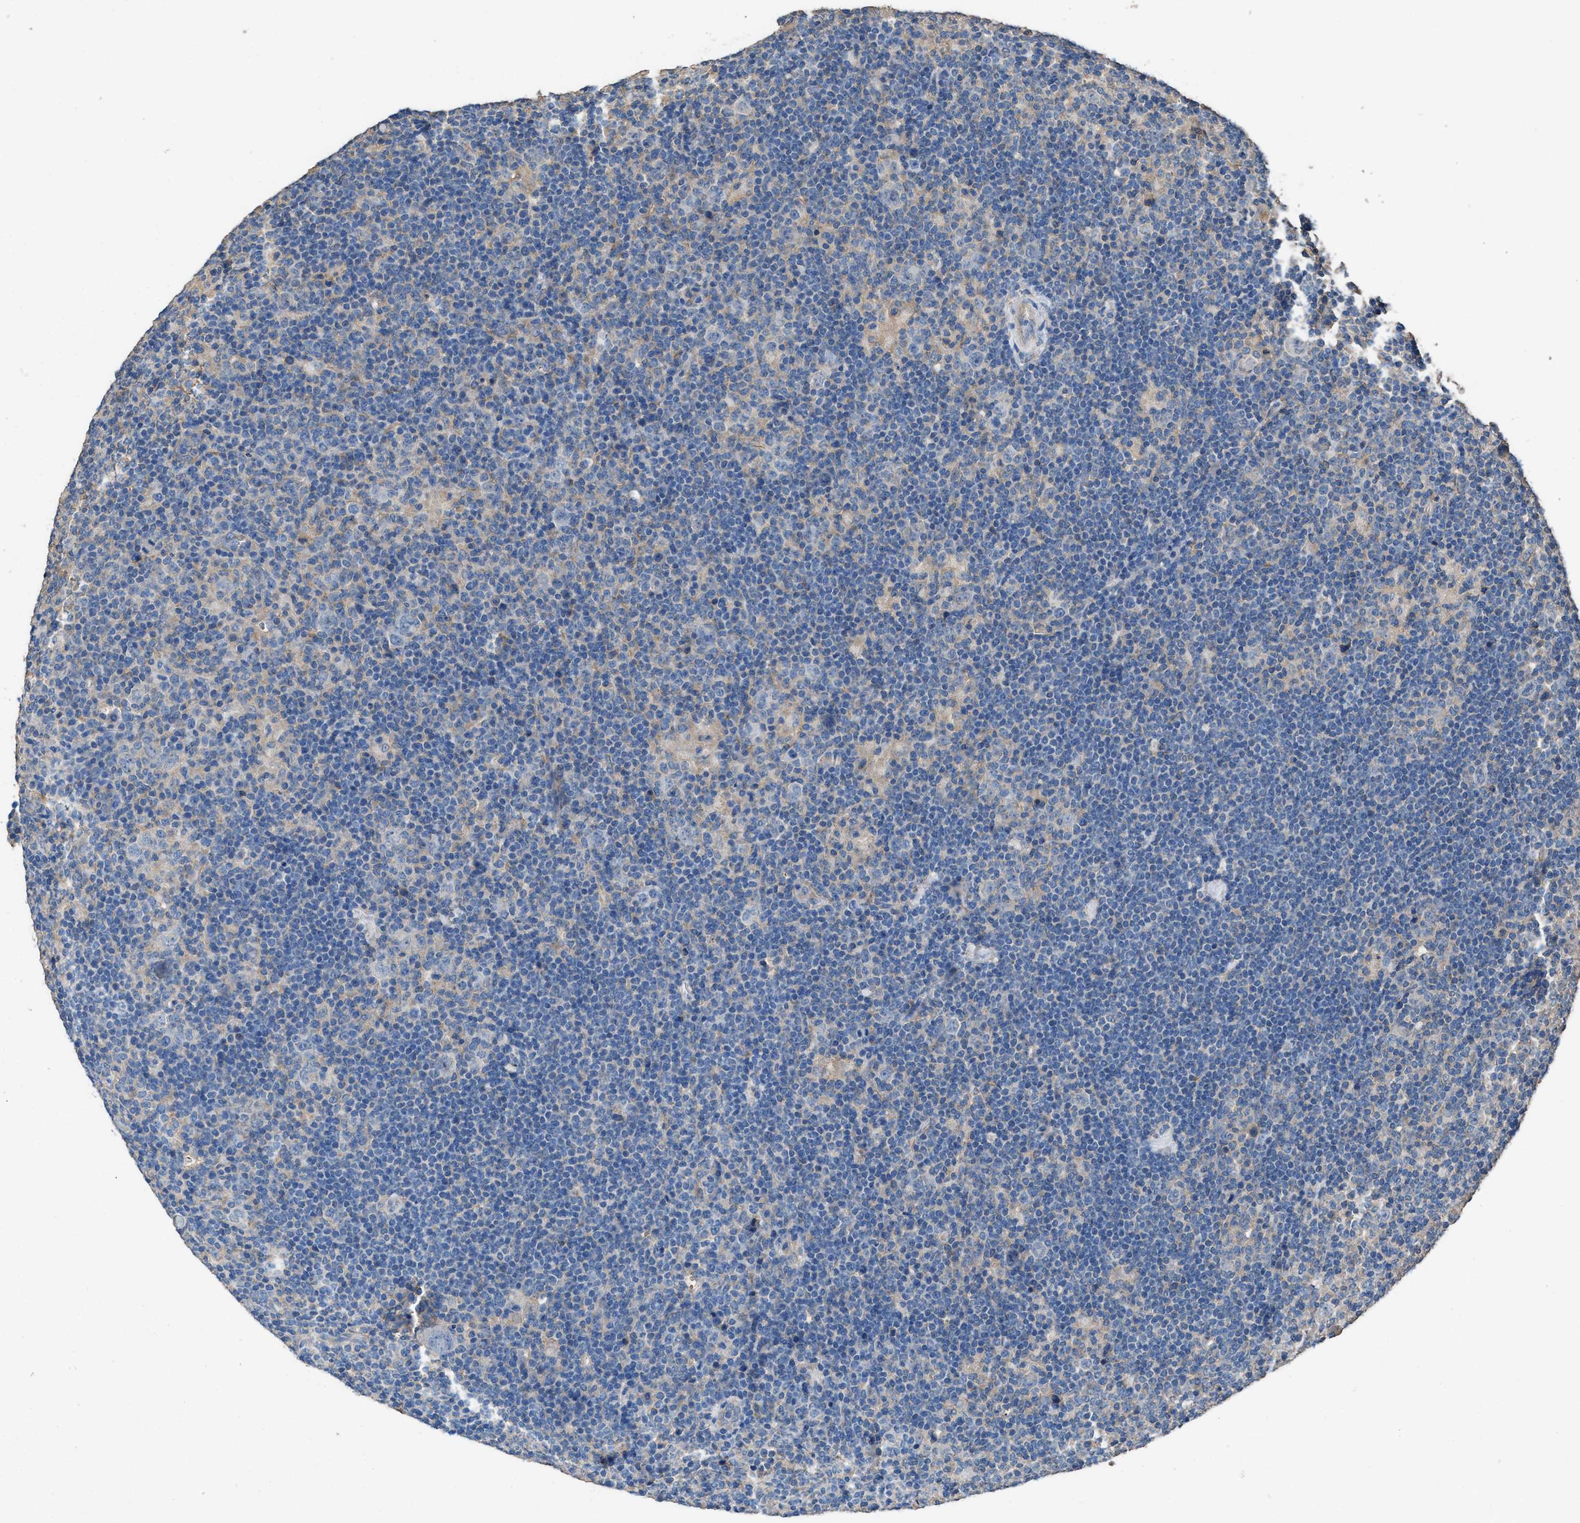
{"staining": {"intensity": "negative", "quantity": "none", "location": "none"}, "tissue": "lymphoma", "cell_type": "Tumor cells", "image_type": "cancer", "snomed": [{"axis": "morphology", "description": "Hodgkin's disease, NOS"}, {"axis": "topography", "description": "Lymph node"}], "caption": "Image shows no protein positivity in tumor cells of Hodgkin's disease tissue.", "gene": "ITSN1", "patient": {"sex": "female", "age": 57}}